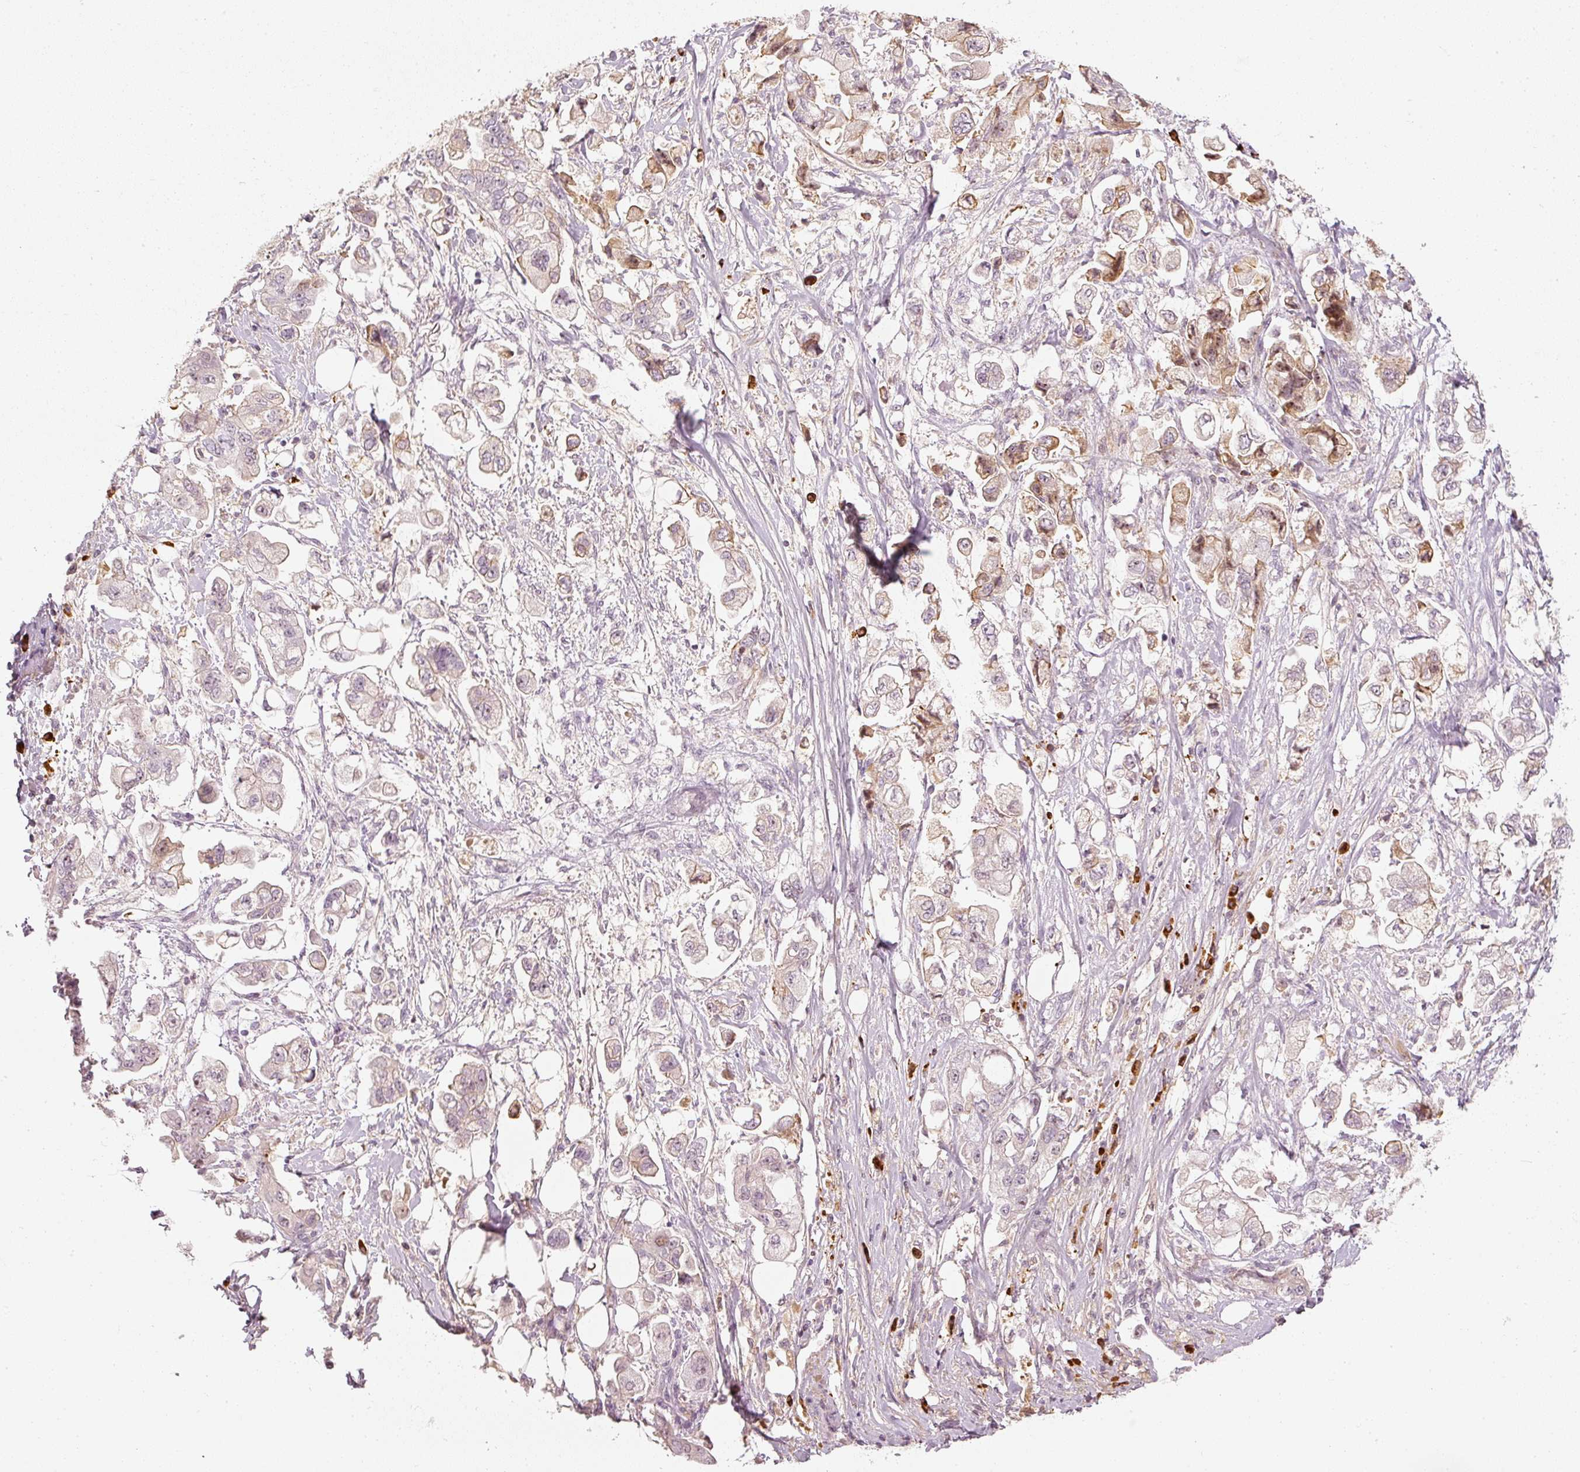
{"staining": {"intensity": "weak", "quantity": "25%-75%", "location": "cytoplasmic/membranous,nuclear"}, "tissue": "stomach cancer", "cell_type": "Tumor cells", "image_type": "cancer", "snomed": [{"axis": "morphology", "description": "Adenocarcinoma, NOS"}, {"axis": "topography", "description": "Stomach"}], "caption": "Immunohistochemical staining of human adenocarcinoma (stomach) reveals low levels of weak cytoplasmic/membranous and nuclear staining in about 25%-75% of tumor cells. (IHC, brightfield microscopy, high magnification).", "gene": "VCAM1", "patient": {"sex": "male", "age": 62}}